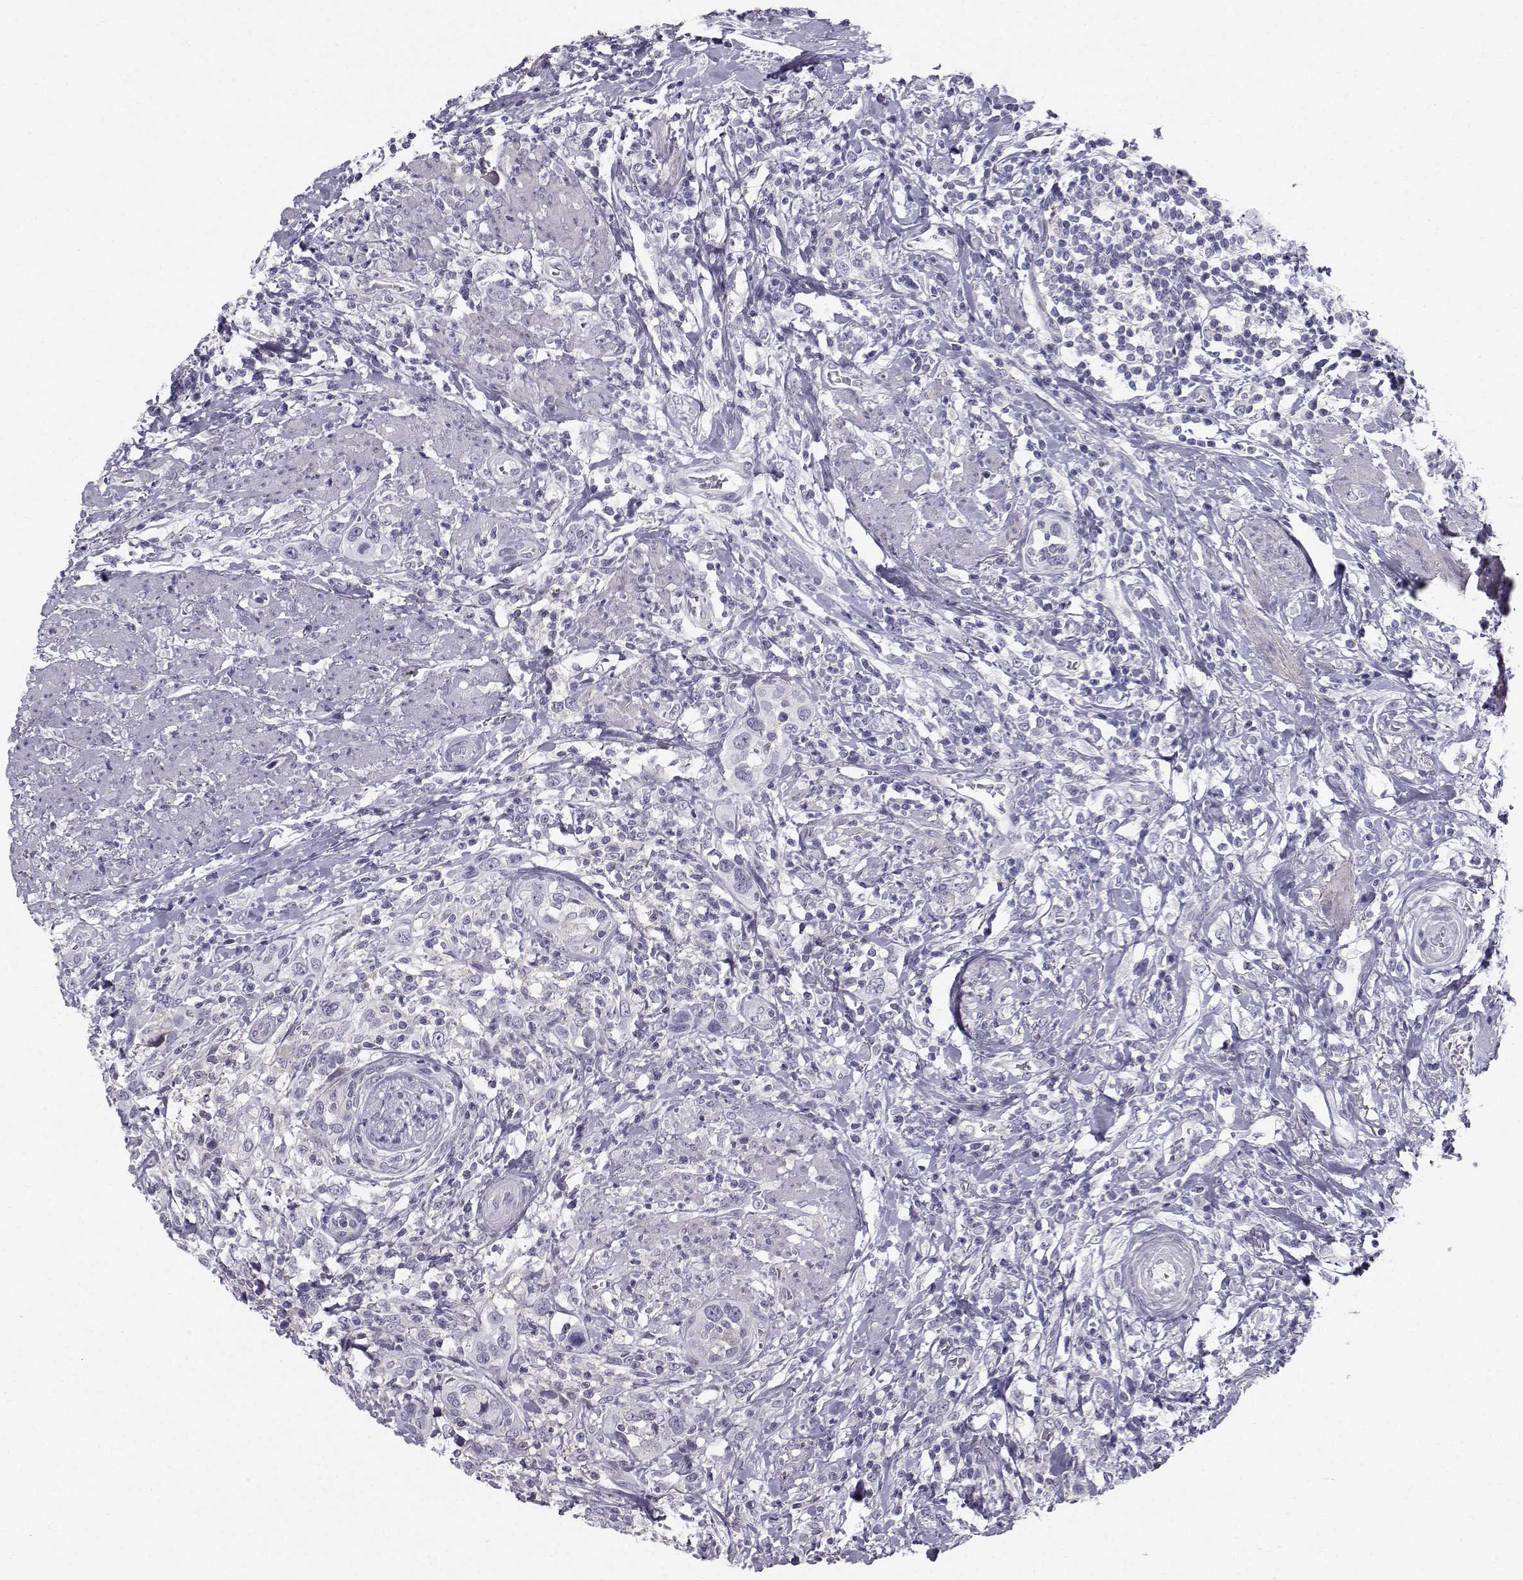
{"staining": {"intensity": "negative", "quantity": "none", "location": "none"}, "tissue": "urothelial cancer", "cell_type": "Tumor cells", "image_type": "cancer", "snomed": [{"axis": "morphology", "description": "Urothelial carcinoma, NOS"}, {"axis": "morphology", "description": "Urothelial carcinoma, High grade"}, {"axis": "topography", "description": "Urinary bladder"}], "caption": "IHC micrograph of human urothelial cancer stained for a protein (brown), which shows no expression in tumor cells.", "gene": "SPDYE4", "patient": {"sex": "female", "age": 64}}